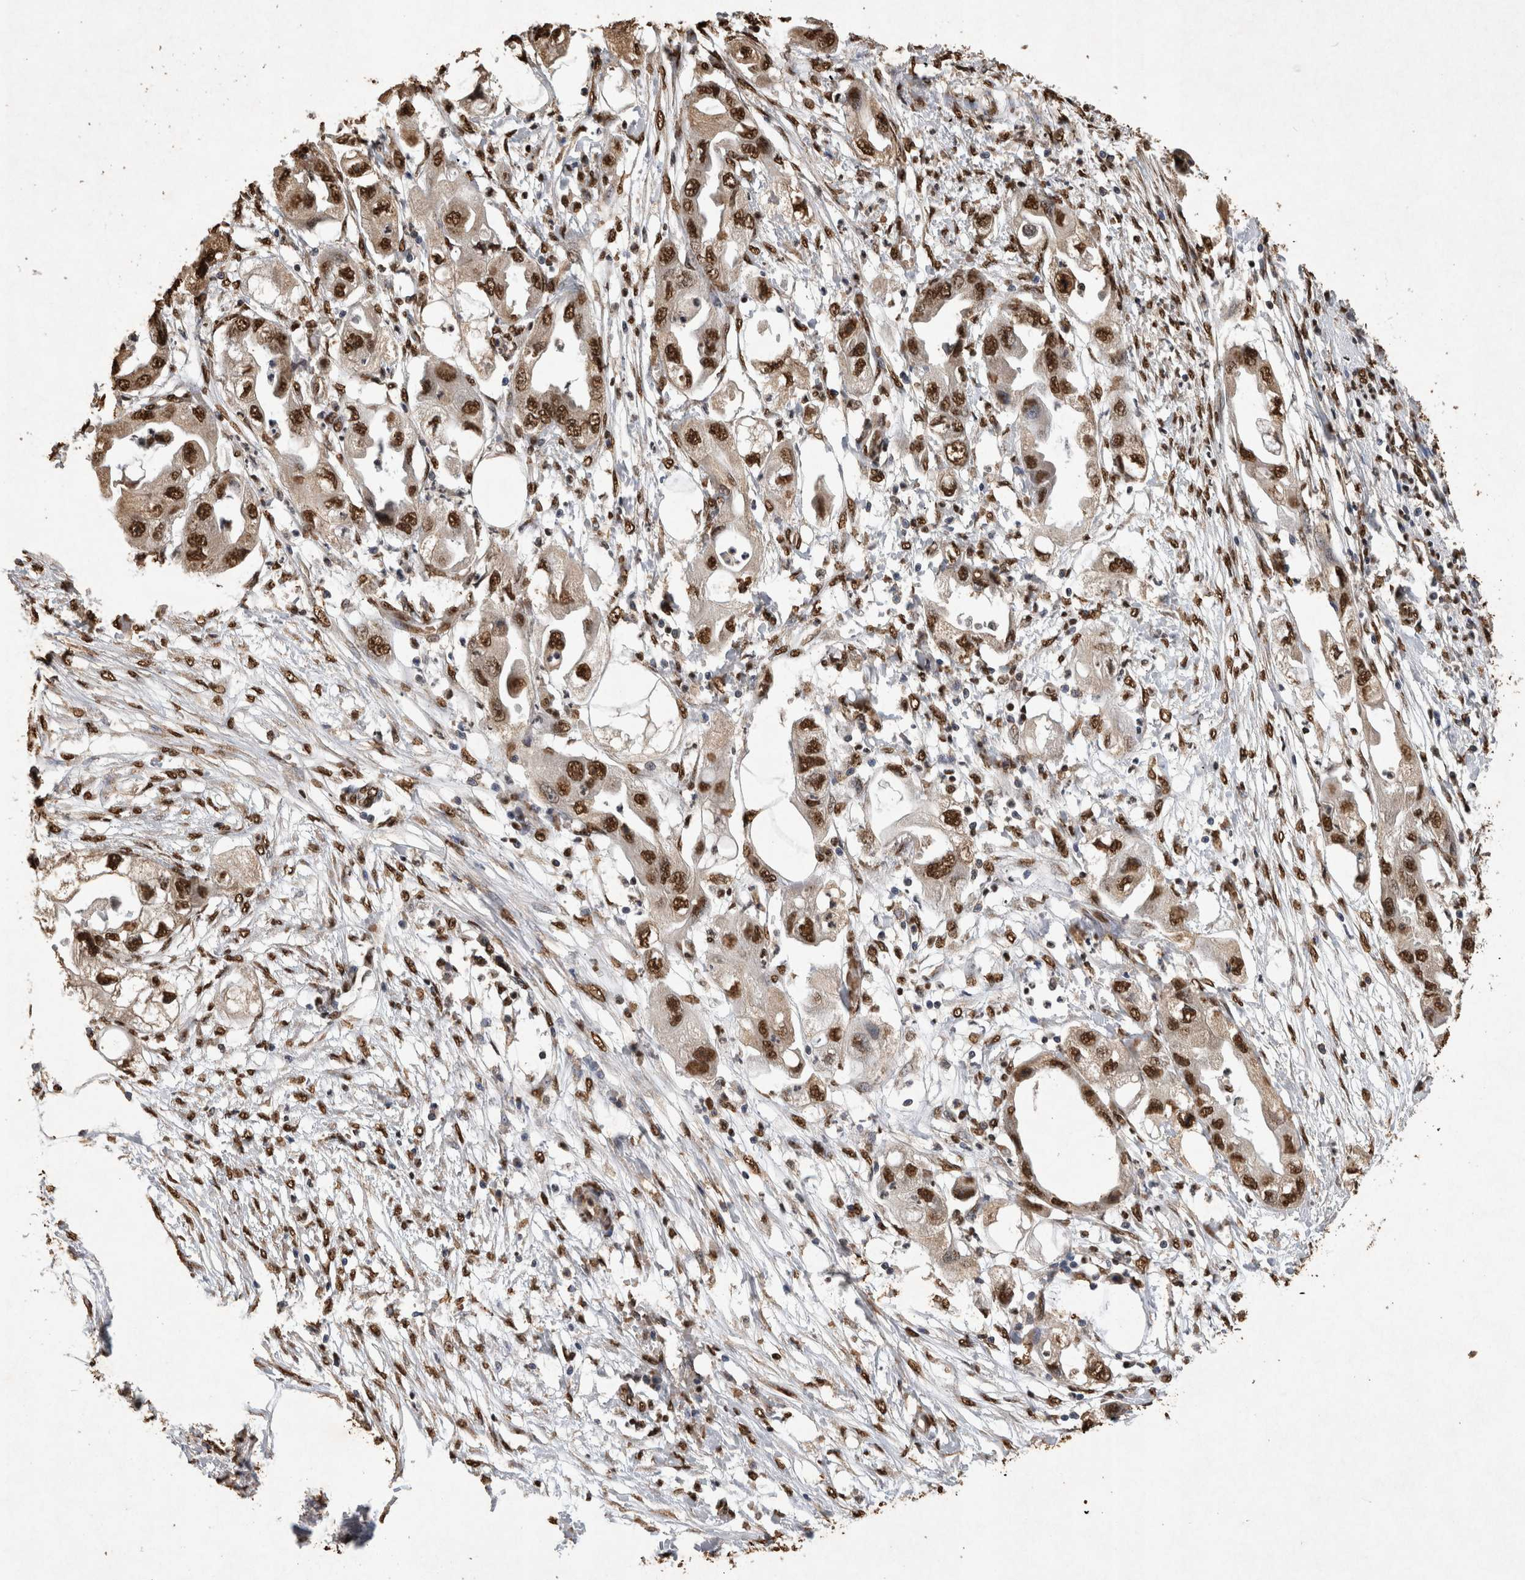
{"staining": {"intensity": "strong", "quantity": ">75%", "location": "nuclear"}, "tissue": "endometrial cancer", "cell_type": "Tumor cells", "image_type": "cancer", "snomed": [{"axis": "morphology", "description": "Adenocarcinoma, NOS"}, {"axis": "morphology", "description": "Adenocarcinoma, metastatic, NOS"}, {"axis": "topography", "description": "Adipose tissue"}, {"axis": "topography", "description": "Endometrium"}], "caption": "DAB (3,3'-diaminobenzidine) immunohistochemical staining of human endometrial cancer (metastatic adenocarcinoma) shows strong nuclear protein positivity in approximately >75% of tumor cells. The staining was performed using DAB to visualize the protein expression in brown, while the nuclei were stained in blue with hematoxylin (Magnification: 20x).", "gene": "OAS2", "patient": {"sex": "female", "age": 67}}